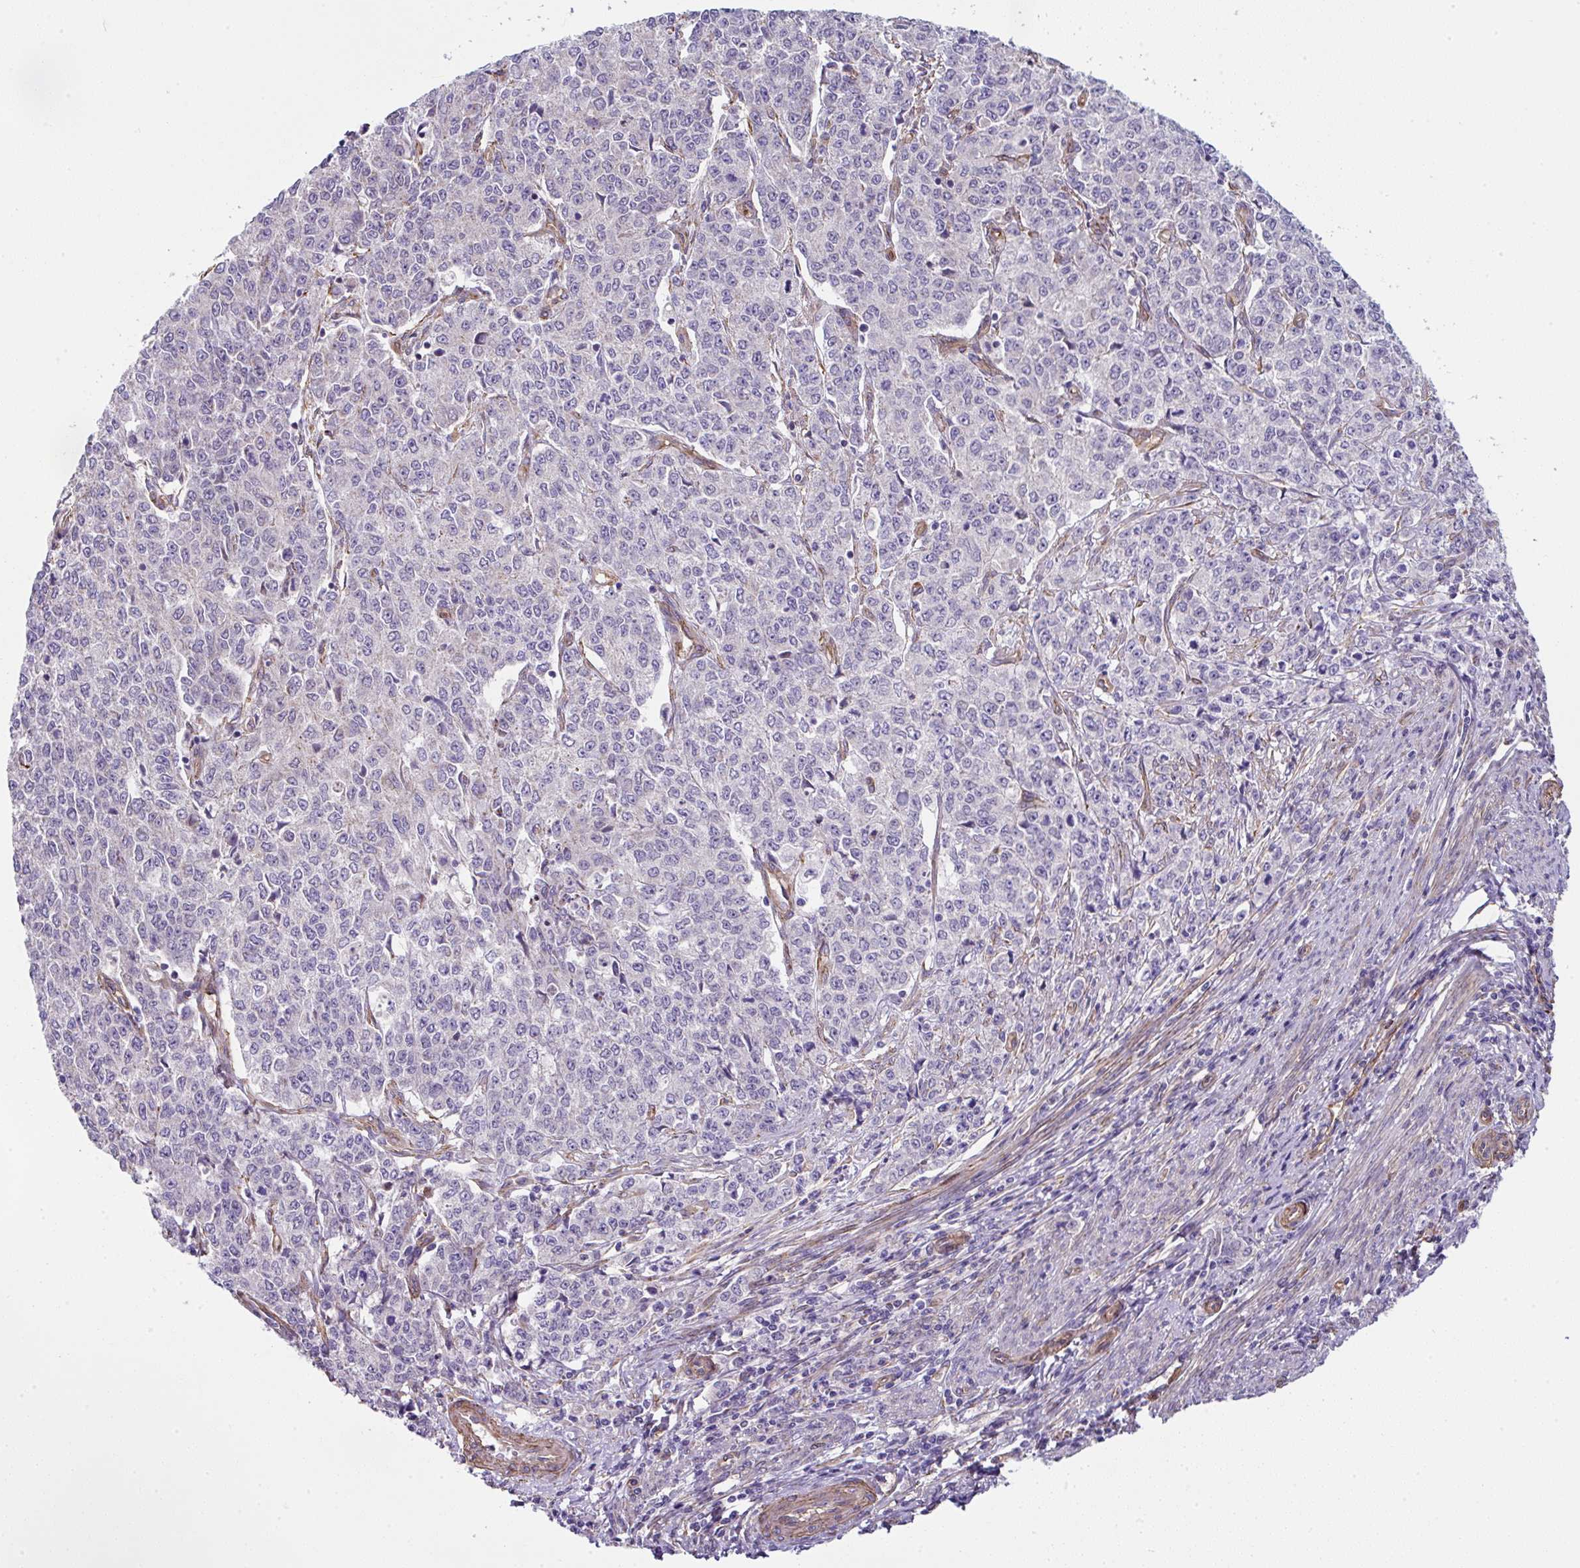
{"staining": {"intensity": "negative", "quantity": "none", "location": "none"}, "tissue": "endometrial cancer", "cell_type": "Tumor cells", "image_type": "cancer", "snomed": [{"axis": "morphology", "description": "Adenocarcinoma, NOS"}, {"axis": "topography", "description": "Endometrium"}], "caption": "DAB immunohistochemical staining of endometrial cancer (adenocarcinoma) demonstrates no significant expression in tumor cells.", "gene": "ANKUB1", "patient": {"sex": "female", "age": 50}}